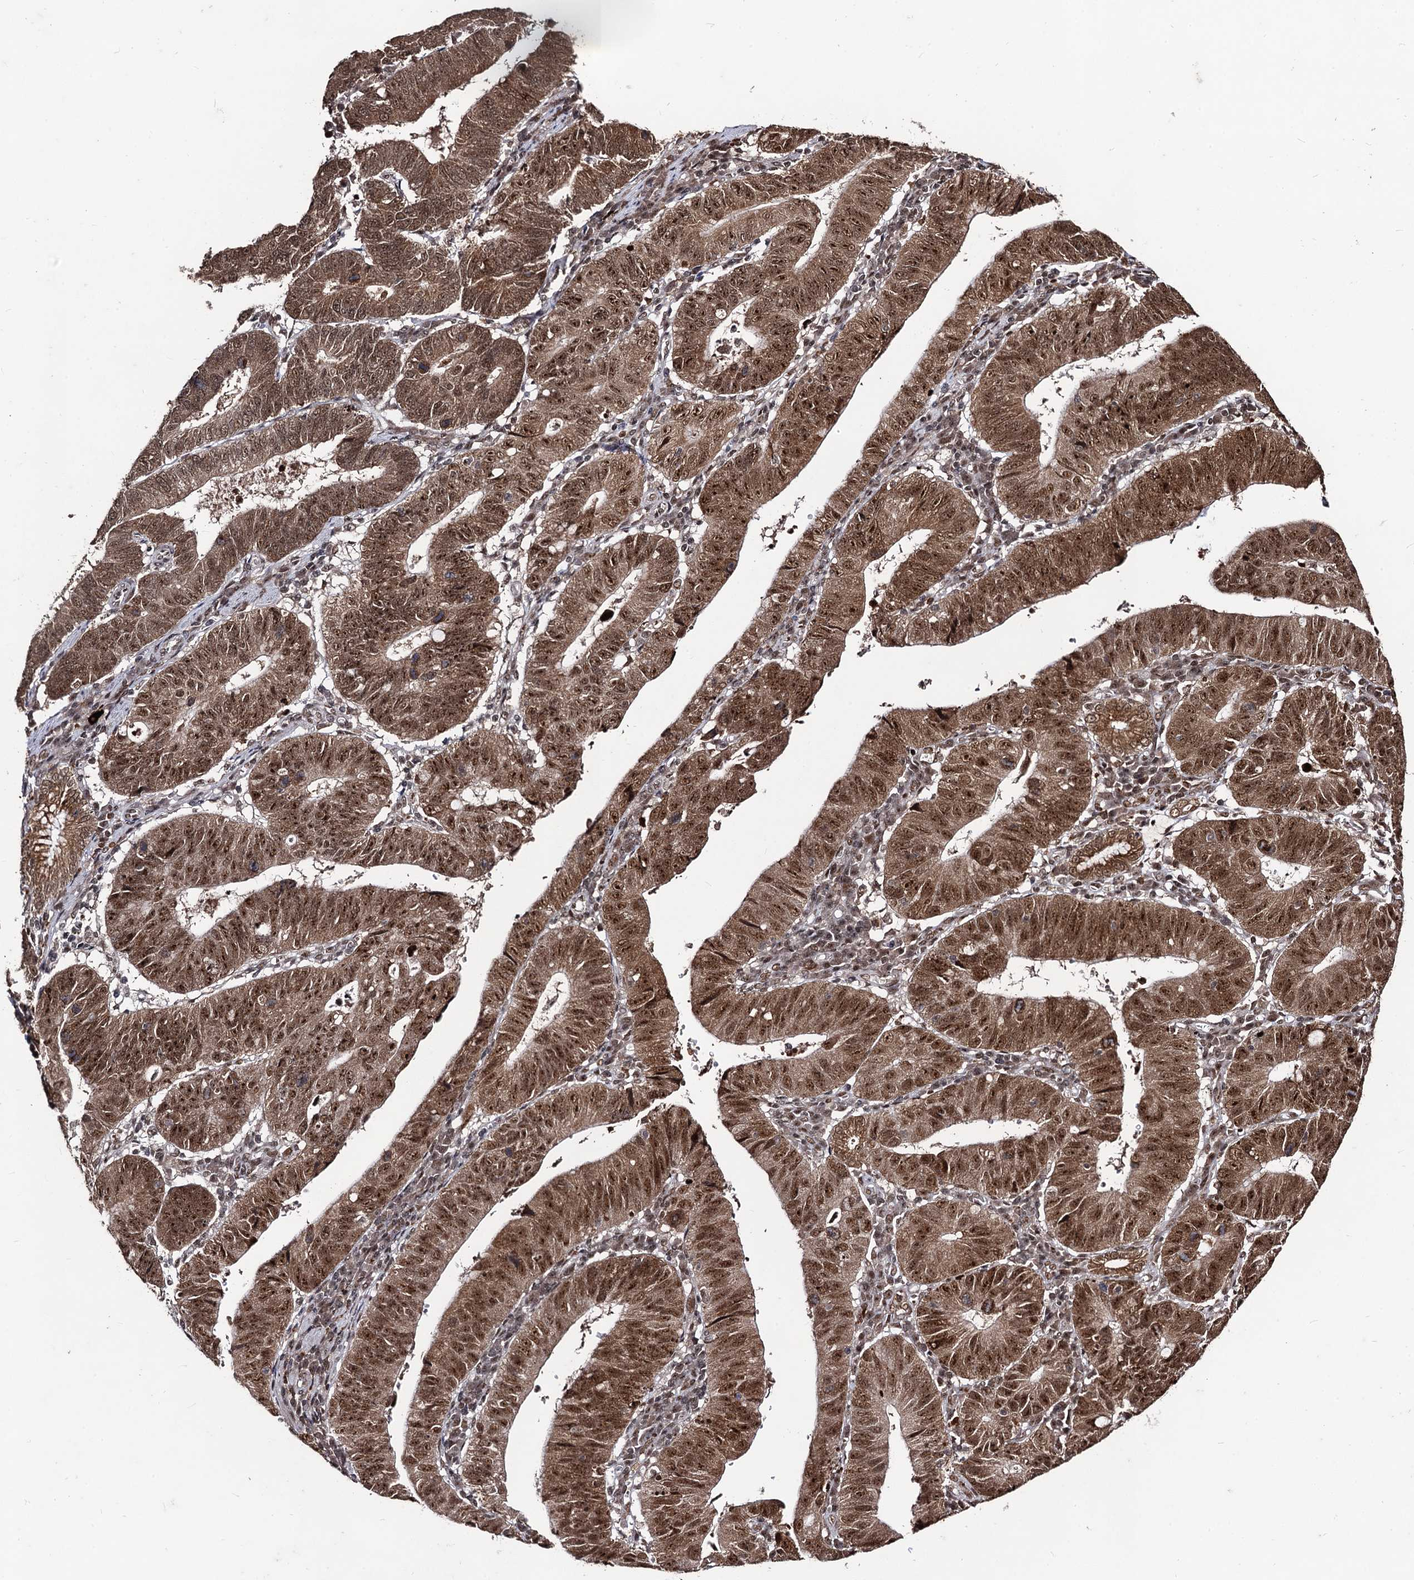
{"staining": {"intensity": "strong", "quantity": ">75%", "location": "cytoplasmic/membranous,nuclear"}, "tissue": "stomach cancer", "cell_type": "Tumor cells", "image_type": "cancer", "snomed": [{"axis": "morphology", "description": "Adenocarcinoma, NOS"}, {"axis": "topography", "description": "Stomach"}], "caption": "Immunohistochemistry photomicrograph of neoplastic tissue: stomach cancer (adenocarcinoma) stained using IHC reveals high levels of strong protein expression localized specifically in the cytoplasmic/membranous and nuclear of tumor cells, appearing as a cytoplasmic/membranous and nuclear brown color.", "gene": "SFSWAP", "patient": {"sex": "male", "age": 59}}